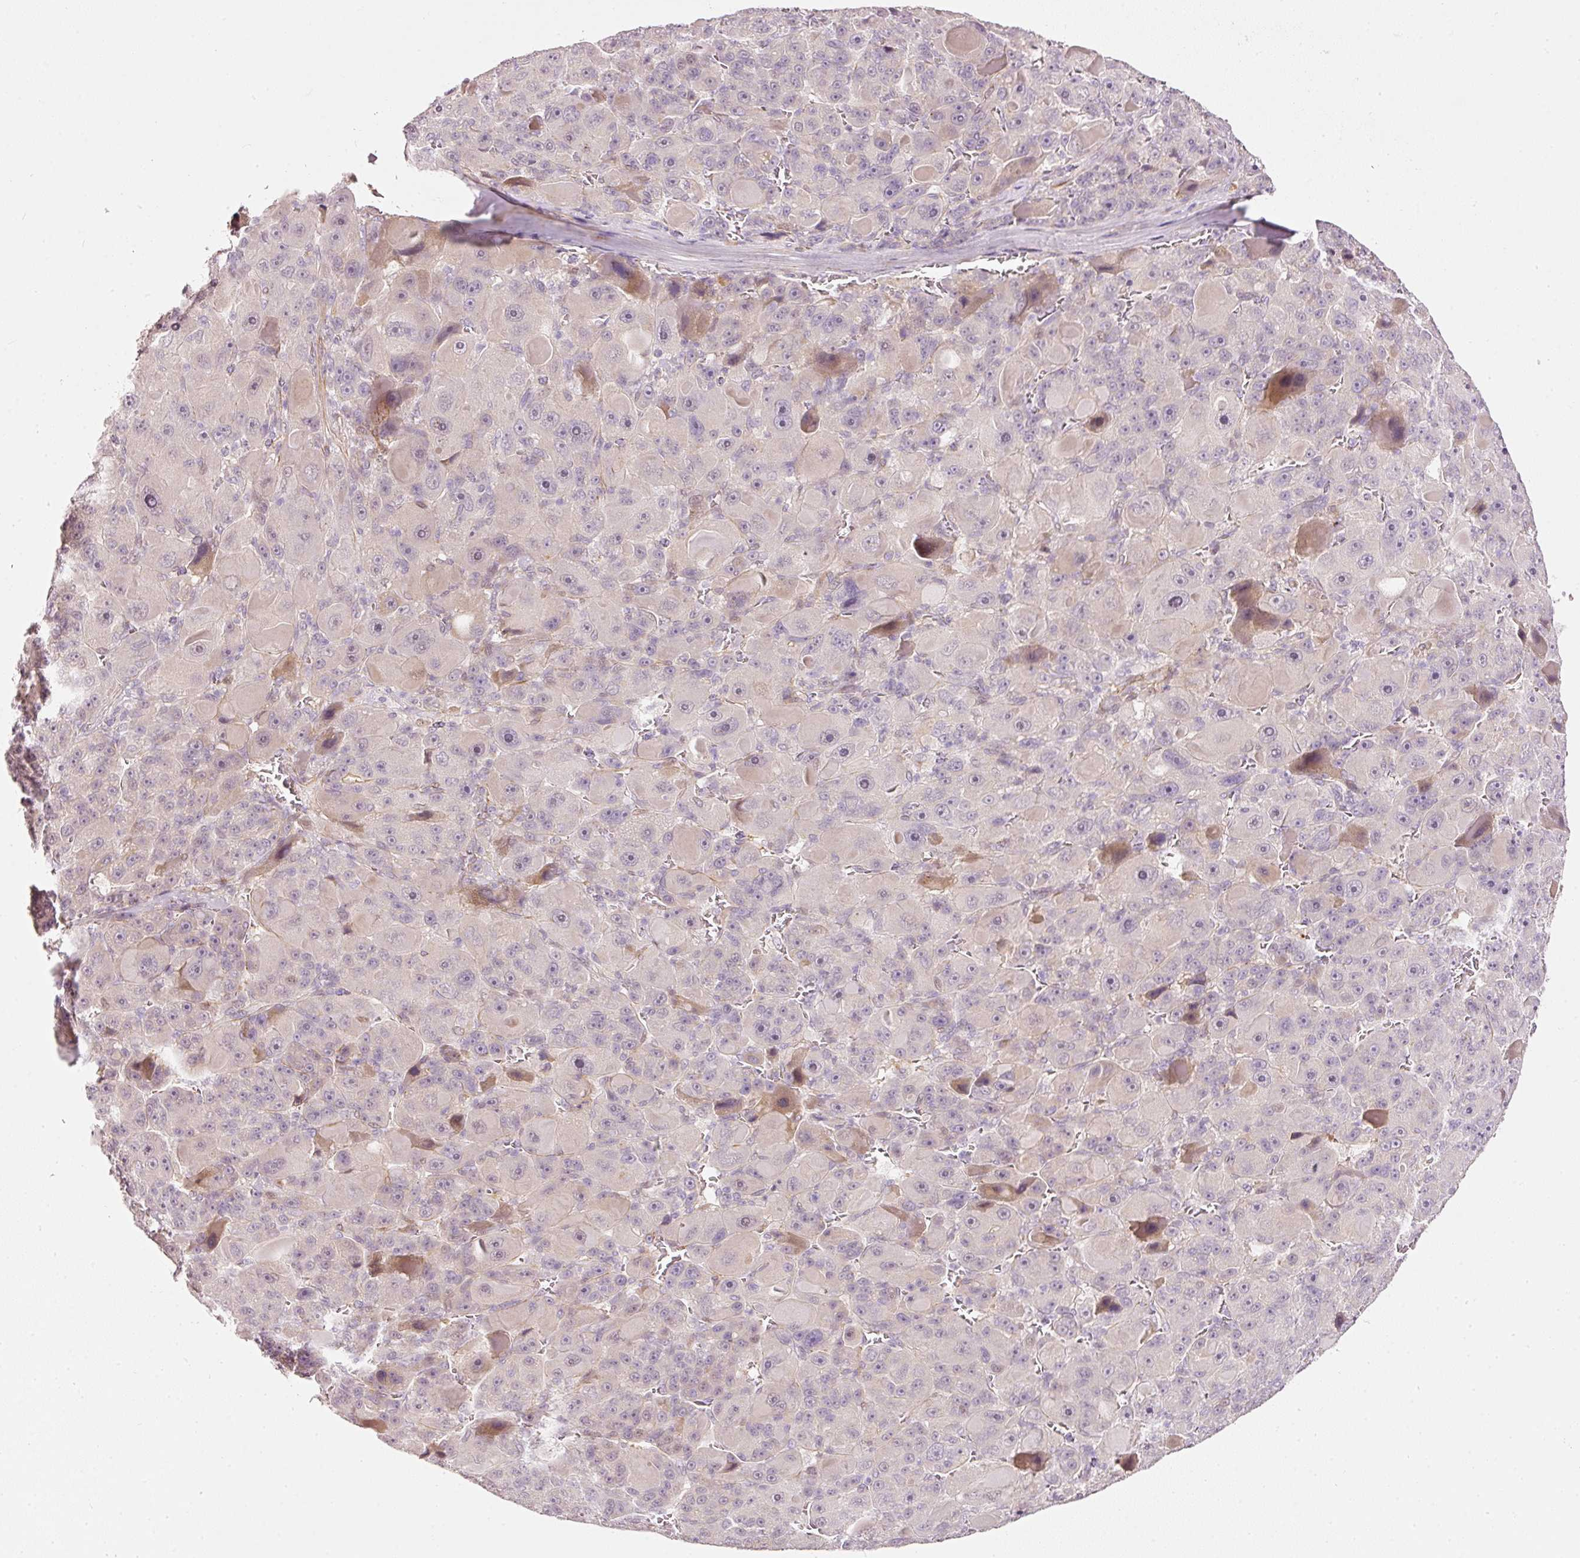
{"staining": {"intensity": "negative", "quantity": "none", "location": "none"}, "tissue": "liver cancer", "cell_type": "Tumor cells", "image_type": "cancer", "snomed": [{"axis": "morphology", "description": "Carcinoma, Hepatocellular, NOS"}, {"axis": "topography", "description": "Liver"}], "caption": "The immunohistochemistry (IHC) image has no significant expression in tumor cells of hepatocellular carcinoma (liver) tissue.", "gene": "TOGARAM1", "patient": {"sex": "male", "age": 76}}